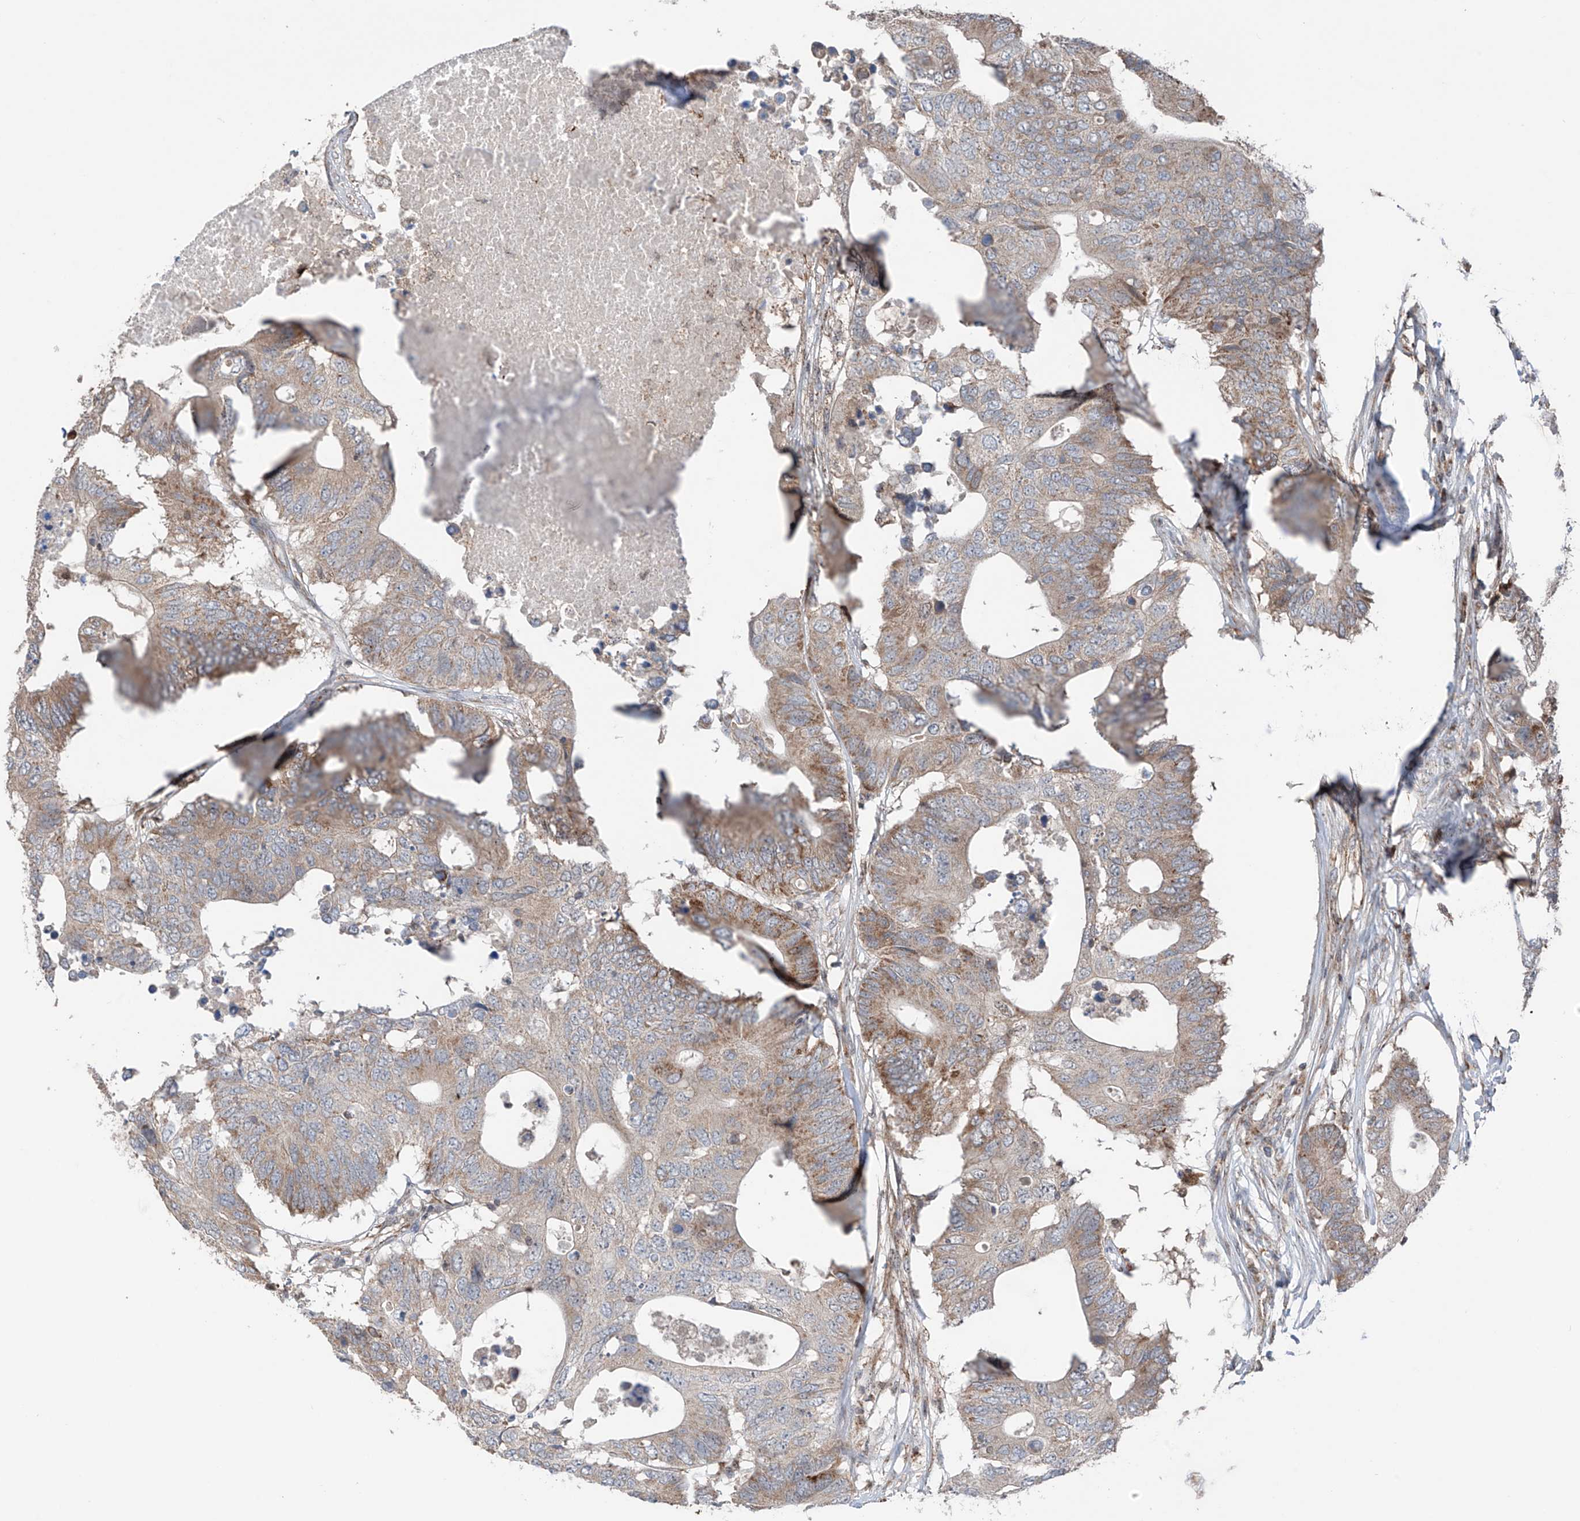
{"staining": {"intensity": "weak", "quantity": ">75%", "location": "cytoplasmic/membranous"}, "tissue": "colorectal cancer", "cell_type": "Tumor cells", "image_type": "cancer", "snomed": [{"axis": "morphology", "description": "Adenocarcinoma, NOS"}, {"axis": "topography", "description": "Colon"}], "caption": "The image displays a brown stain indicating the presence of a protein in the cytoplasmic/membranous of tumor cells in colorectal cancer (adenocarcinoma).", "gene": "SAMD3", "patient": {"sex": "male", "age": 71}}